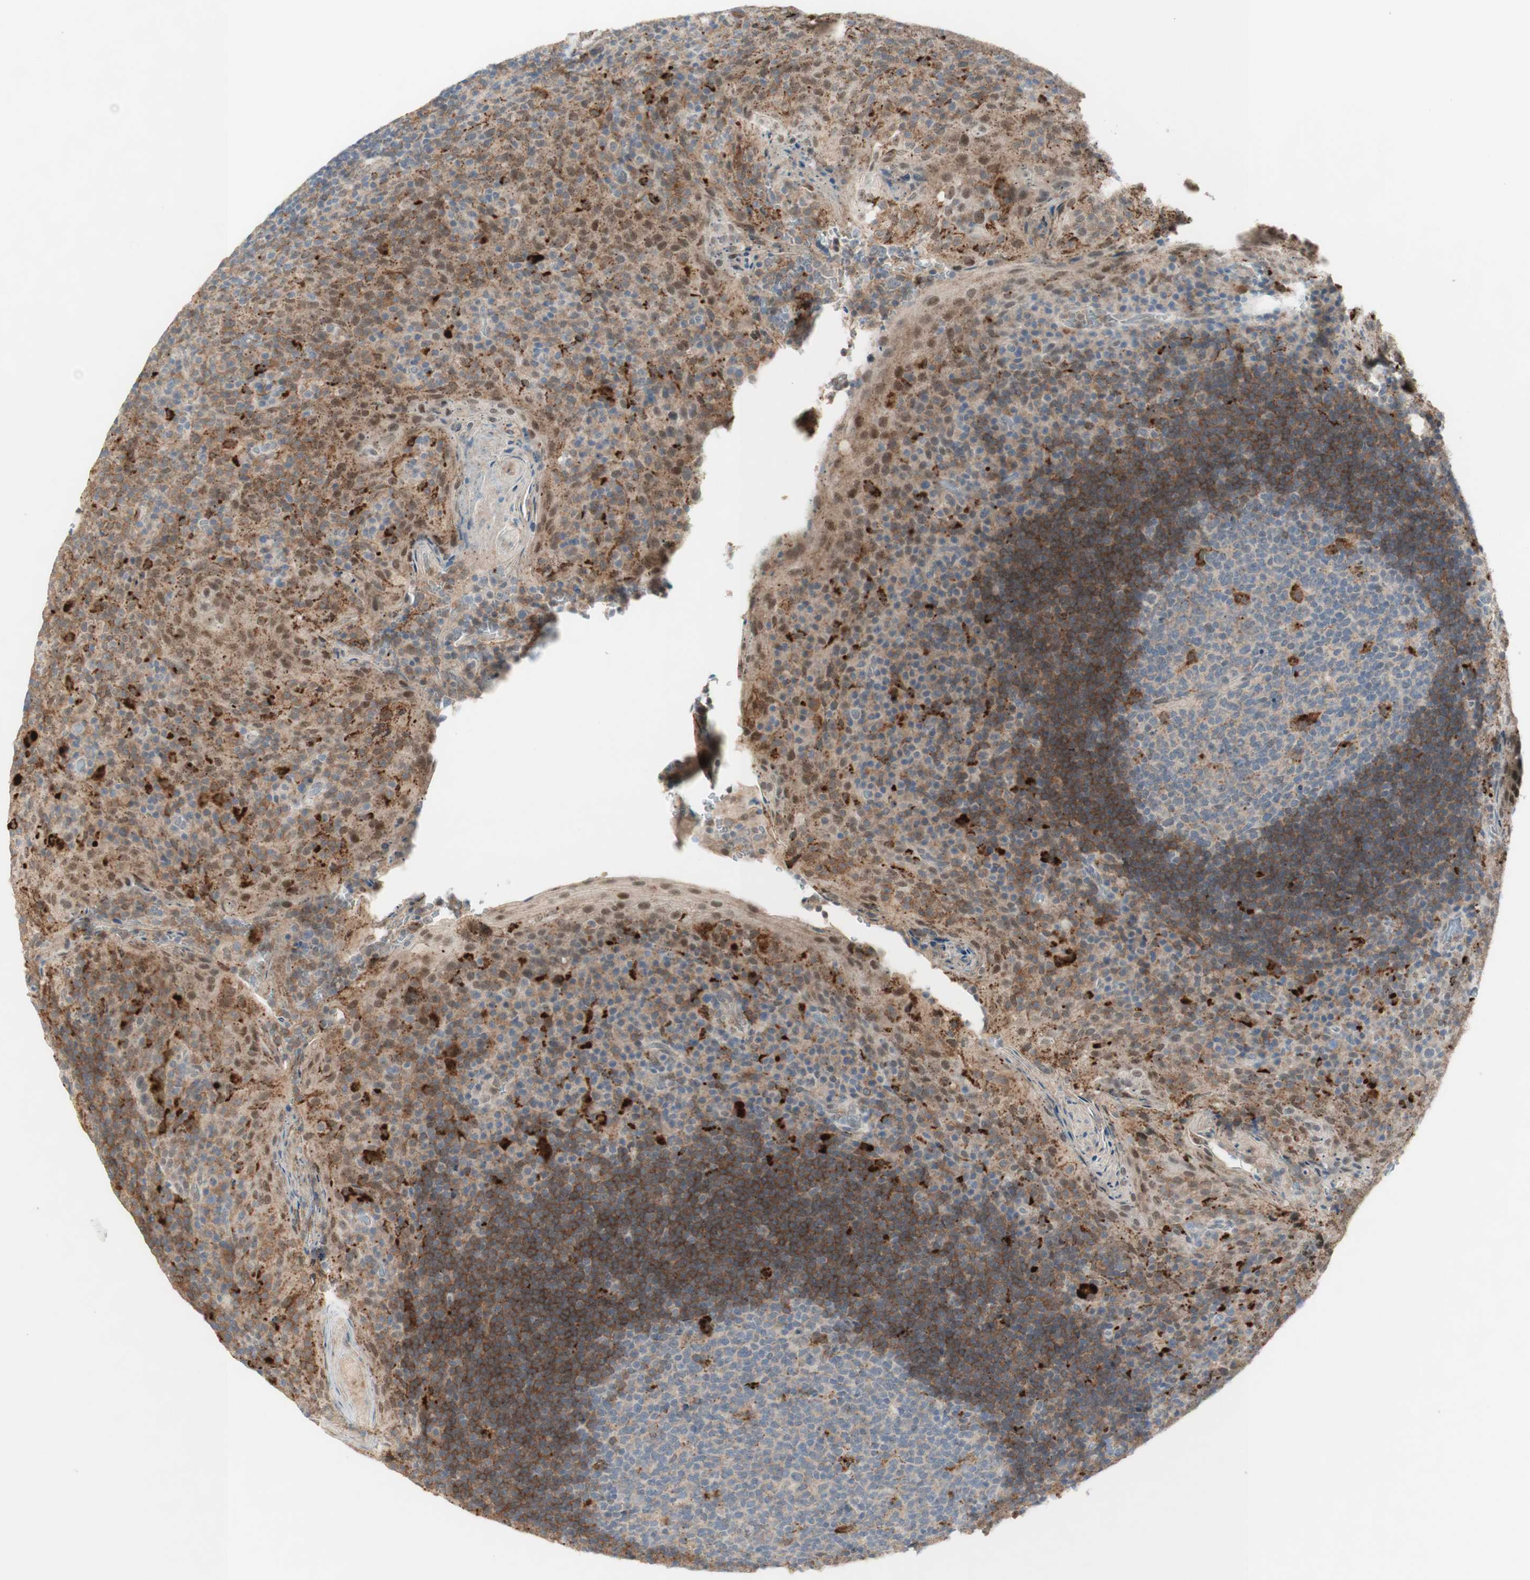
{"staining": {"intensity": "strong", "quantity": "<25%", "location": "cytoplasmic/membranous"}, "tissue": "tonsil", "cell_type": "Germinal center cells", "image_type": "normal", "snomed": [{"axis": "morphology", "description": "Normal tissue, NOS"}, {"axis": "topography", "description": "Tonsil"}], "caption": "This image reveals immunohistochemistry staining of unremarkable human tonsil, with medium strong cytoplasmic/membranous staining in approximately <25% of germinal center cells.", "gene": "GAPT", "patient": {"sex": "male", "age": 17}}